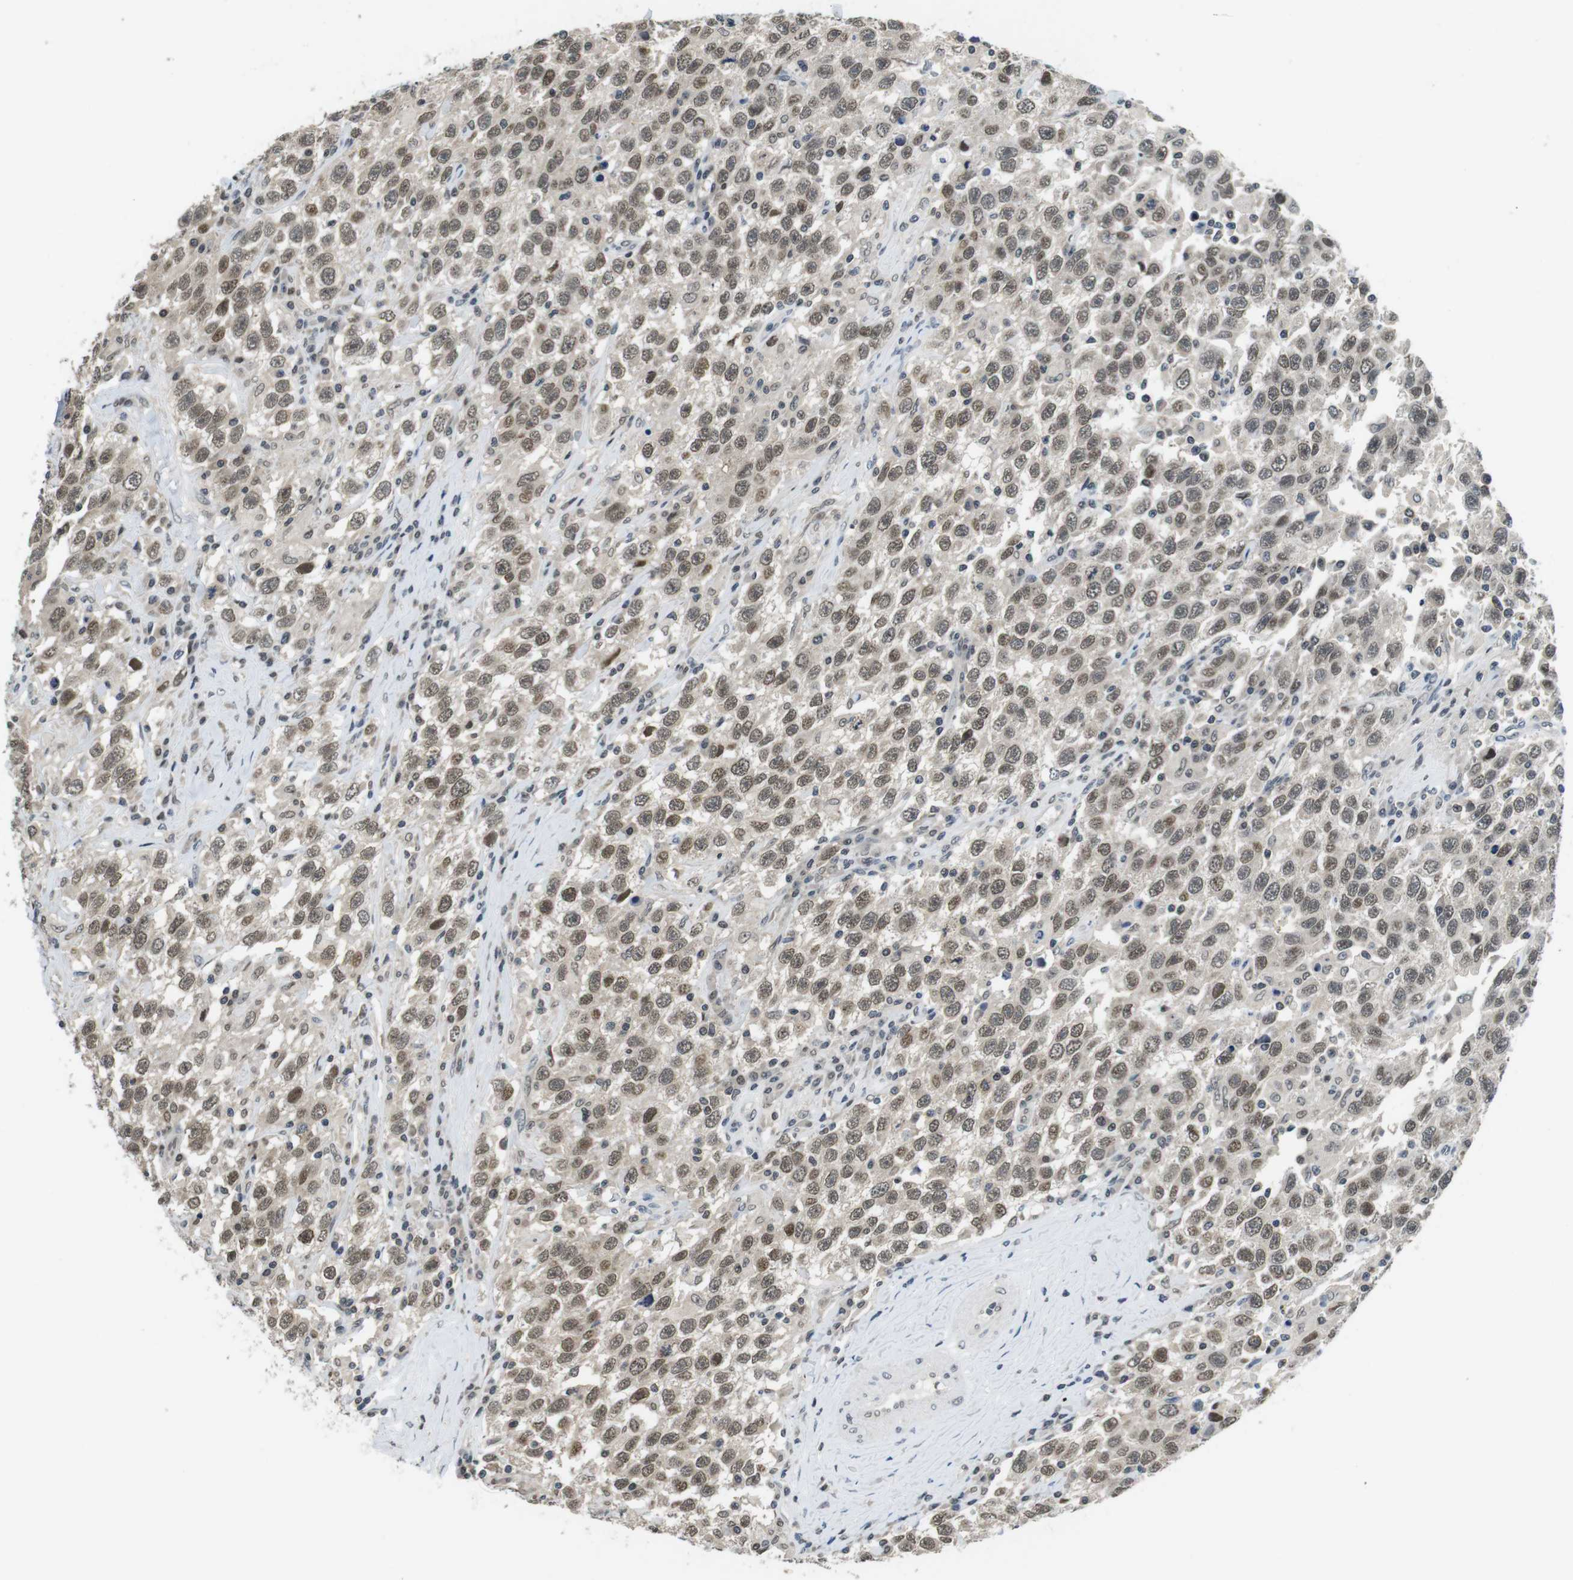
{"staining": {"intensity": "weak", "quantity": "25%-75%", "location": "nuclear"}, "tissue": "testis cancer", "cell_type": "Tumor cells", "image_type": "cancer", "snomed": [{"axis": "morphology", "description": "Seminoma, NOS"}, {"axis": "topography", "description": "Testis"}], "caption": "Human testis cancer stained for a protein (brown) displays weak nuclear positive staining in approximately 25%-75% of tumor cells.", "gene": "NEK4", "patient": {"sex": "male", "age": 41}}